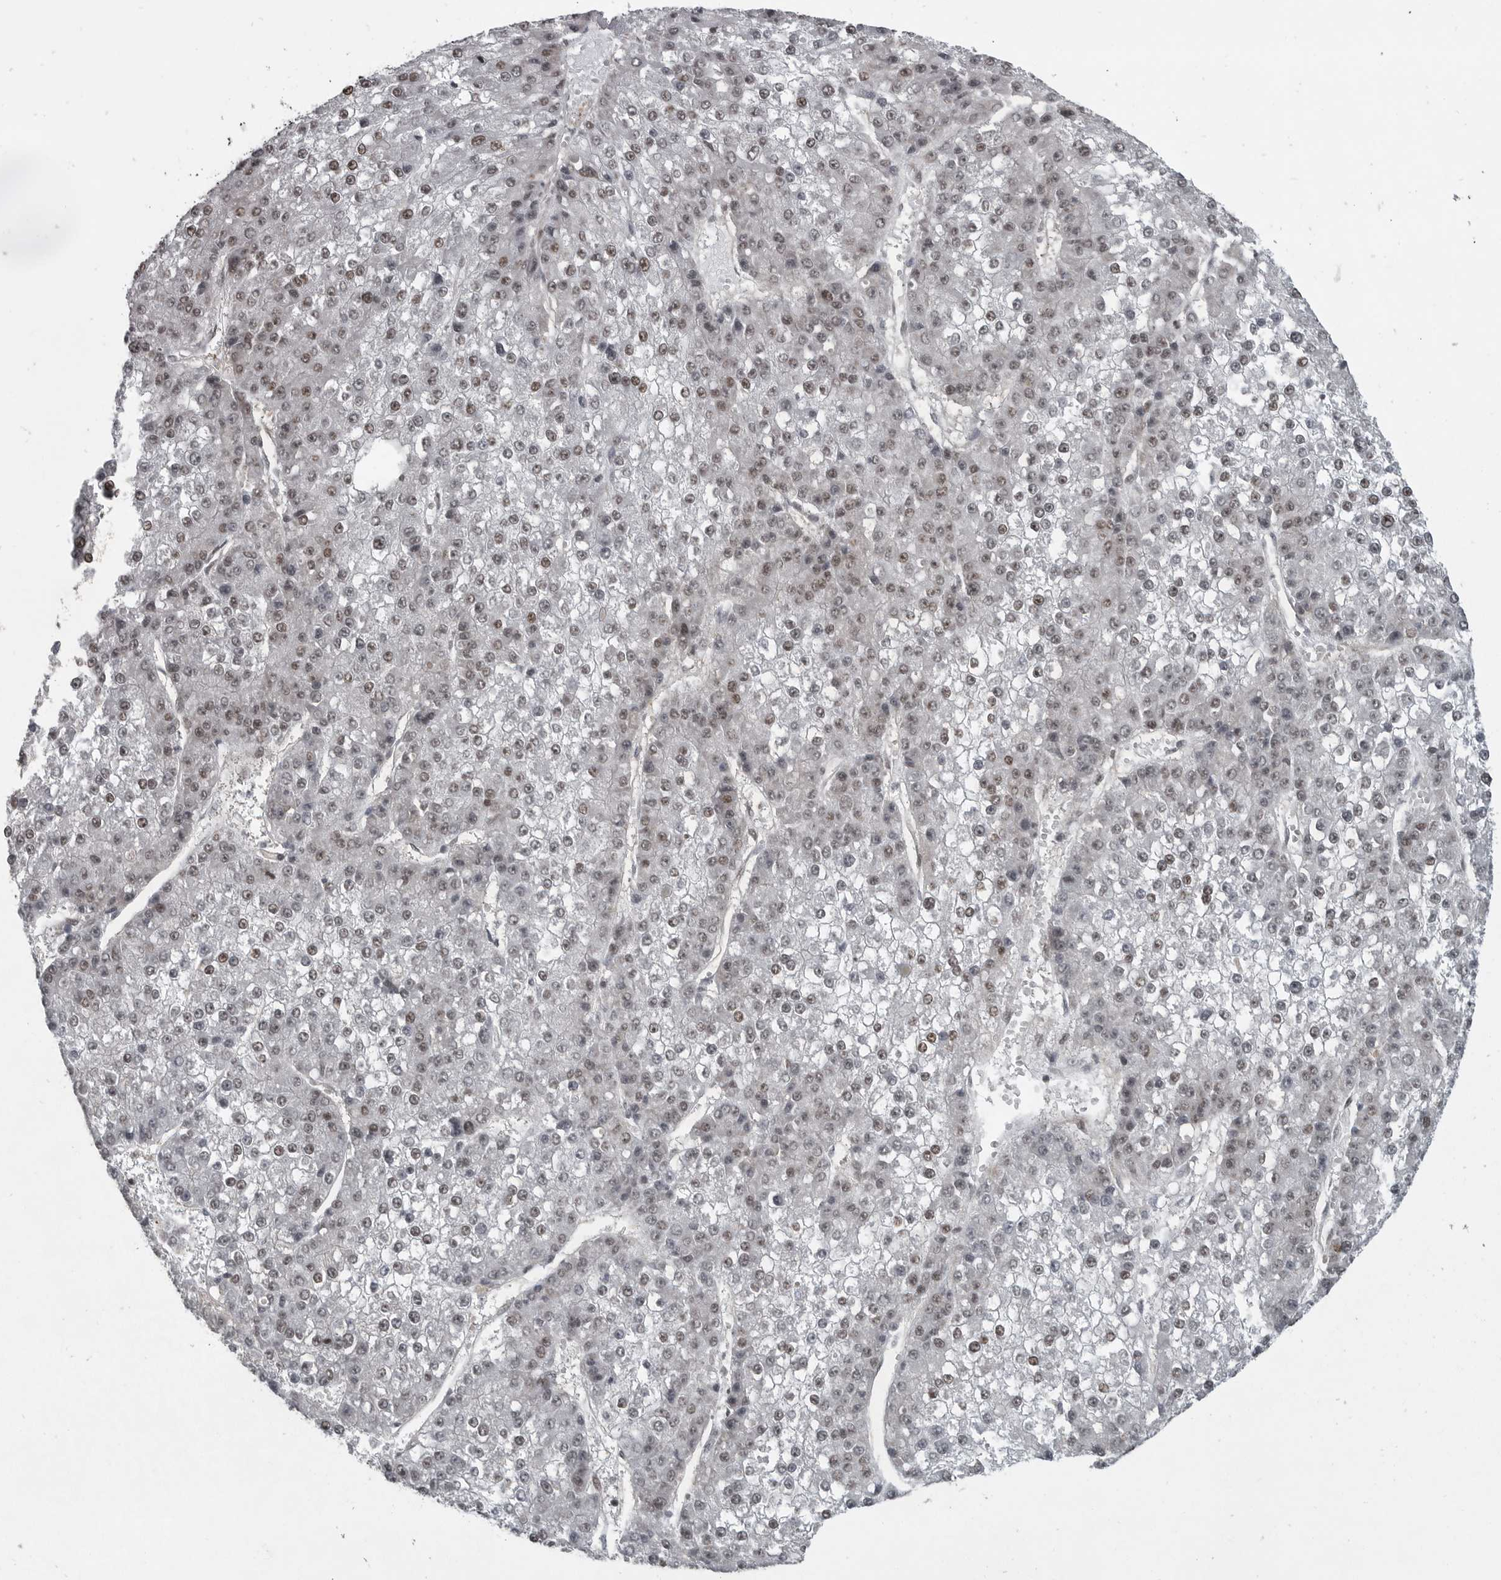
{"staining": {"intensity": "weak", "quantity": "<25%", "location": "nuclear"}, "tissue": "liver cancer", "cell_type": "Tumor cells", "image_type": "cancer", "snomed": [{"axis": "morphology", "description": "Carcinoma, Hepatocellular, NOS"}, {"axis": "topography", "description": "Liver"}], "caption": "Hepatocellular carcinoma (liver) was stained to show a protein in brown. There is no significant positivity in tumor cells.", "gene": "HMGN3", "patient": {"sex": "female", "age": 73}}